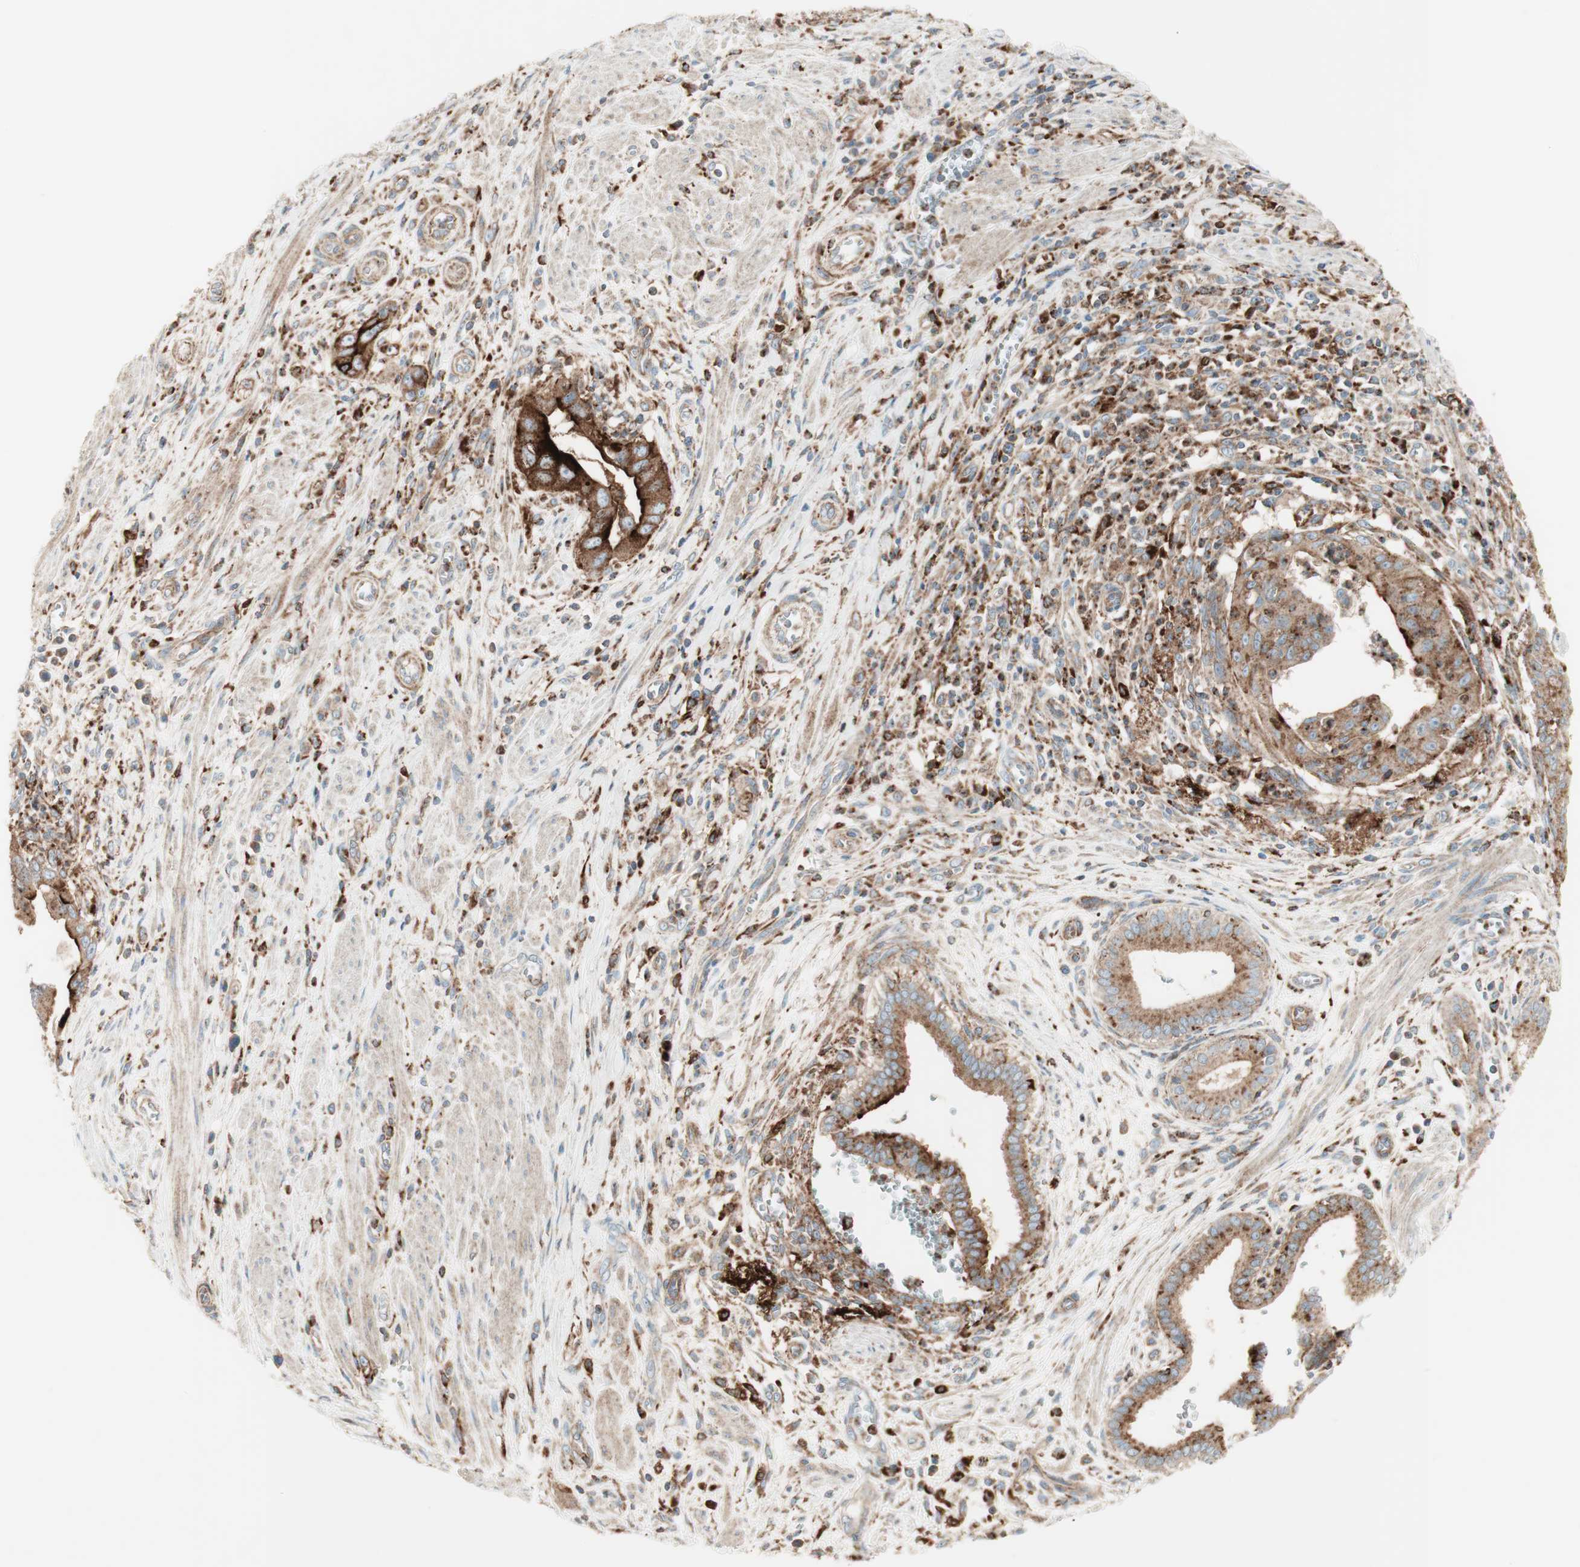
{"staining": {"intensity": "moderate", "quantity": ">75%", "location": "cytoplasmic/membranous"}, "tissue": "pancreatic cancer", "cell_type": "Tumor cells", "image_type": "cancer", "snomed": [{"axis": "morphology", "description": "Normal tissue, NOS"}, {"axis": "topography", "description": "Lymph node"}], "caption": "This micrograph displays pancreatic cancer stained with immunohistochemistry to label a protein in brown. The cytoplasmic/membranous of tumor cells show moderate positivity for the protein. Nuclei are counter-stained blue.", "gene": "ATP6V1G1", "patient": {"sex": "male", "age": 50}}